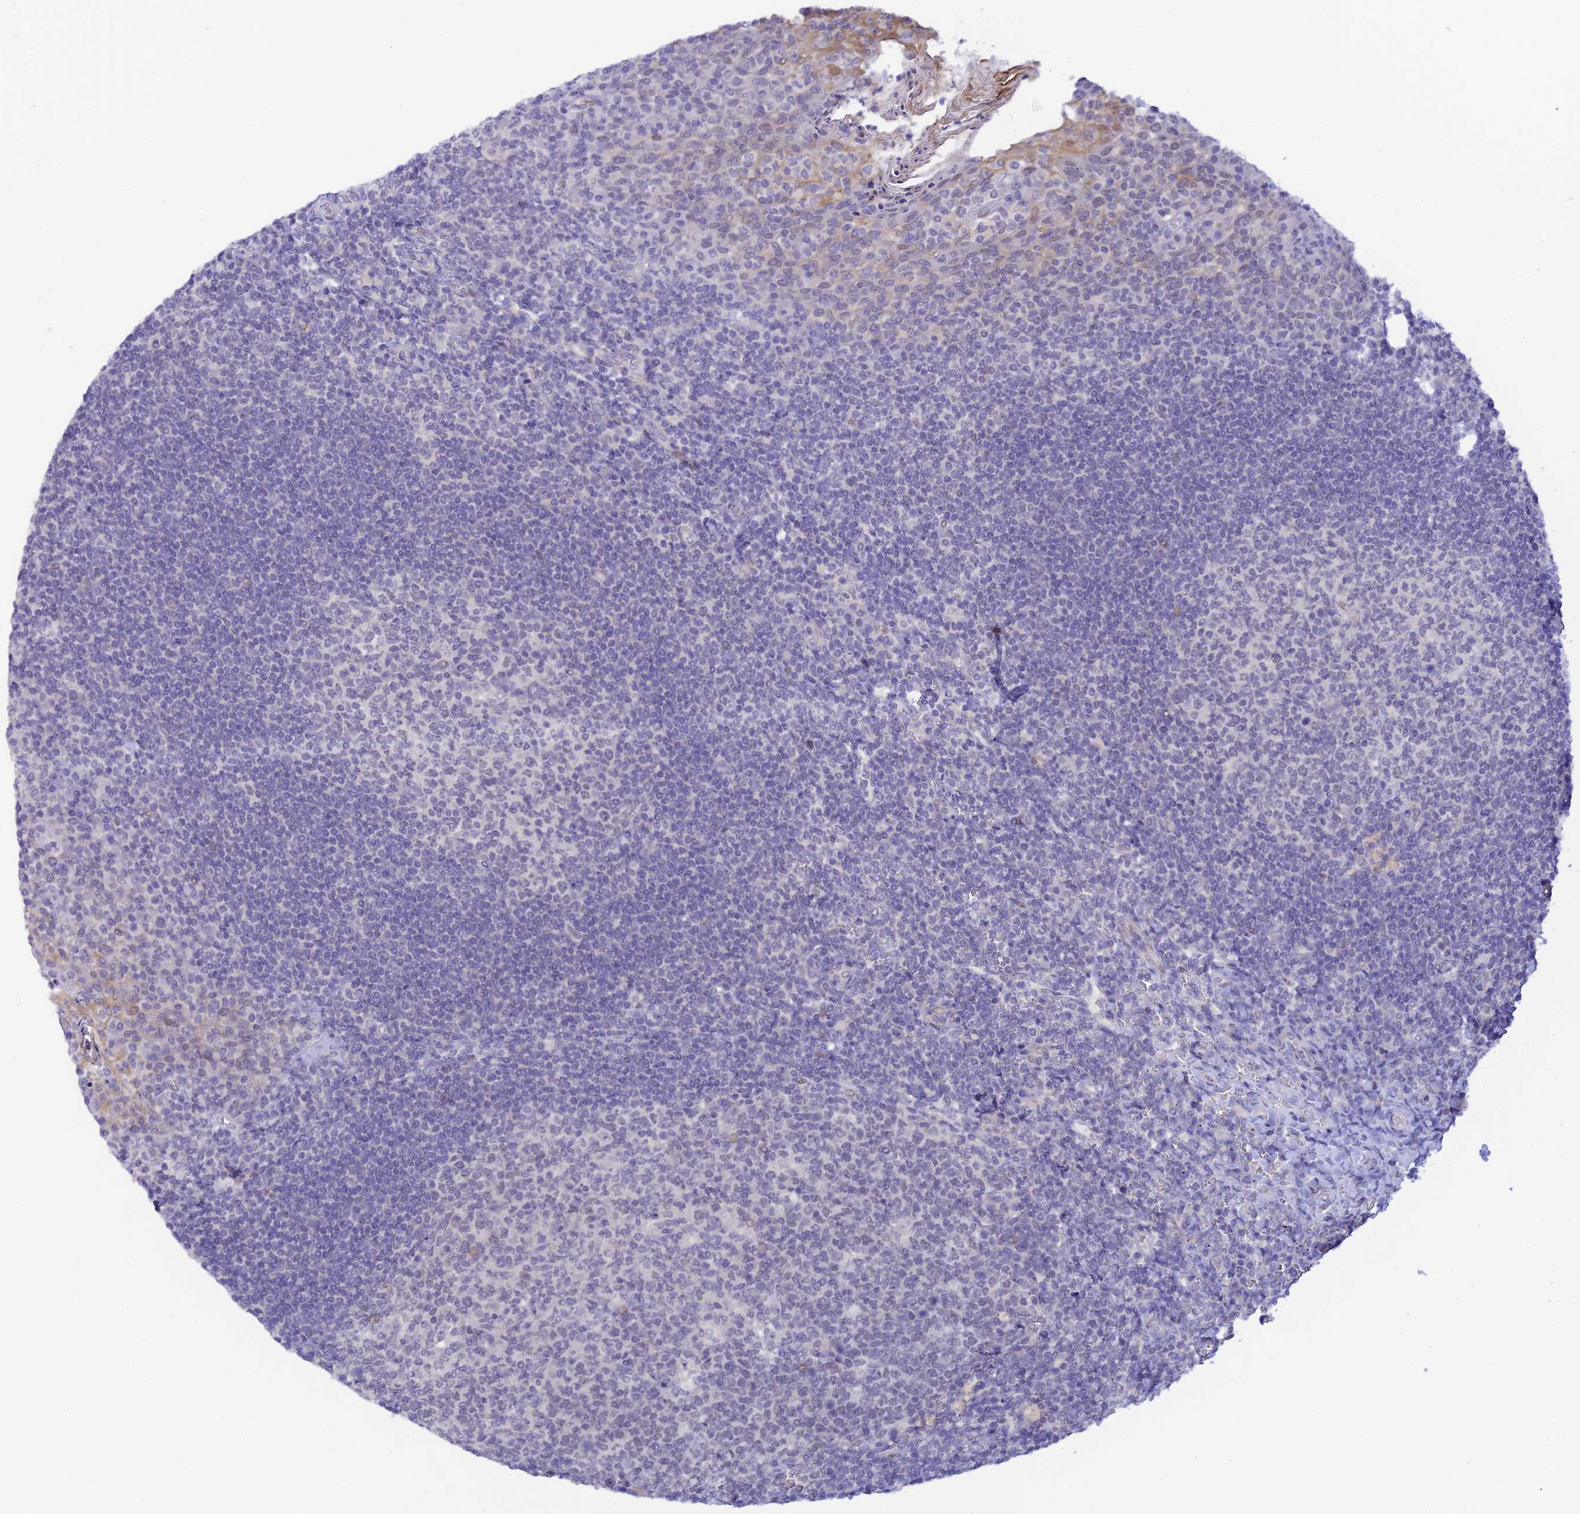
{"staining": {"intensity": "negative", "quantity": "none", "location": "none"}, "tissue": "tonsil", "cell_type": "Germinal center cells", "image_type": "normal", "snomed": [{"axis": "morphology", "description": "Normal tissue, NOS"}, {"axis": "topography", "description": "Tonsil"}], "caption": "This is an IHC image of benign tonsil. There is no positivity in germinal center cells.", "gene": "RASGEF1B", "patient": {"sex": "female", "age": 10}}